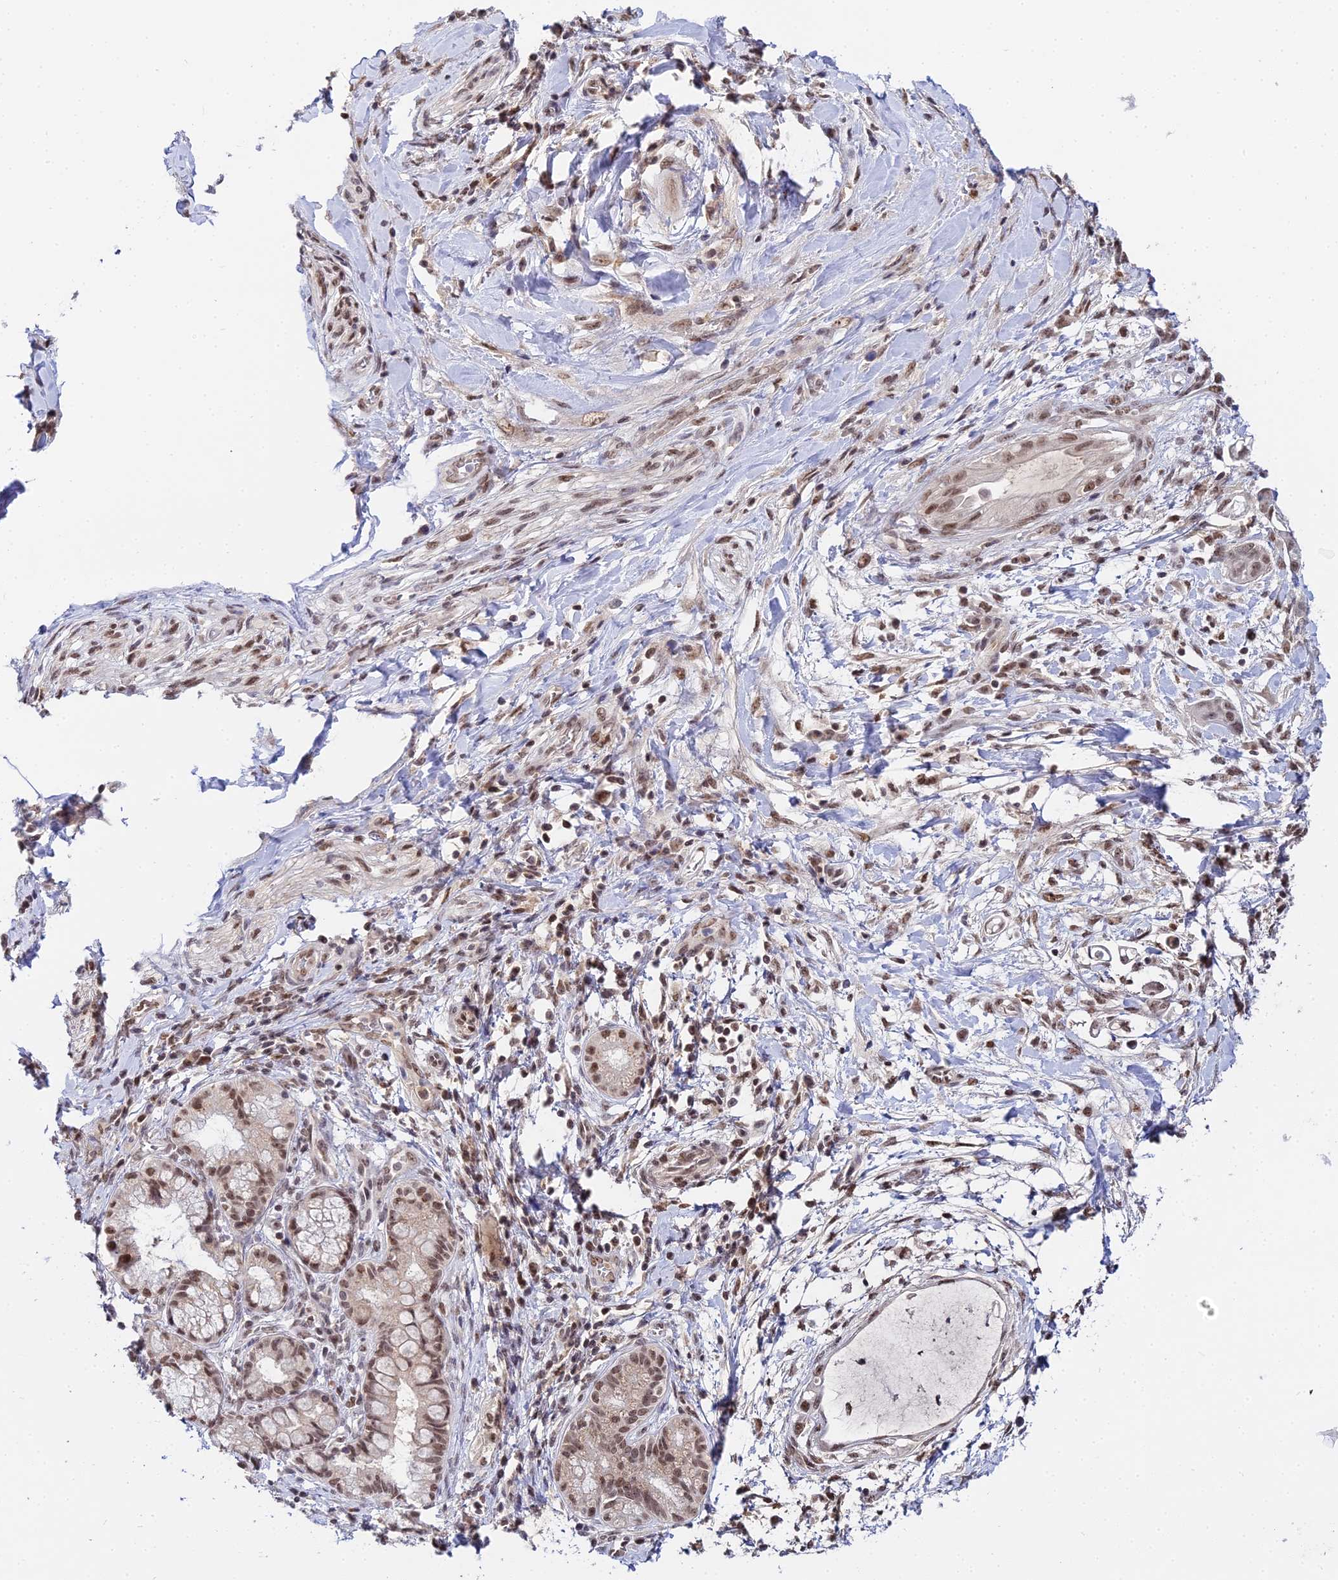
{"staining": {"intensity": "moderate", "quantity": ">75%", "location": "nuclear"}, "tissue": "pancreatic cancer", "cell_type": "Tumor cells", "image_type": "cancer", "snomed": [{"axis": "morphology", "description": "Adenocarcinoma, NOS"}, {"axis": "topography", "description": "Pancreas"}], "caption": "Pancreatic cancer stained for a protein demonstrates moderate nuclear positivity in tumor cells.", "gene": "EXOSC3", "patient": {"sex": "male", "age": 48}}